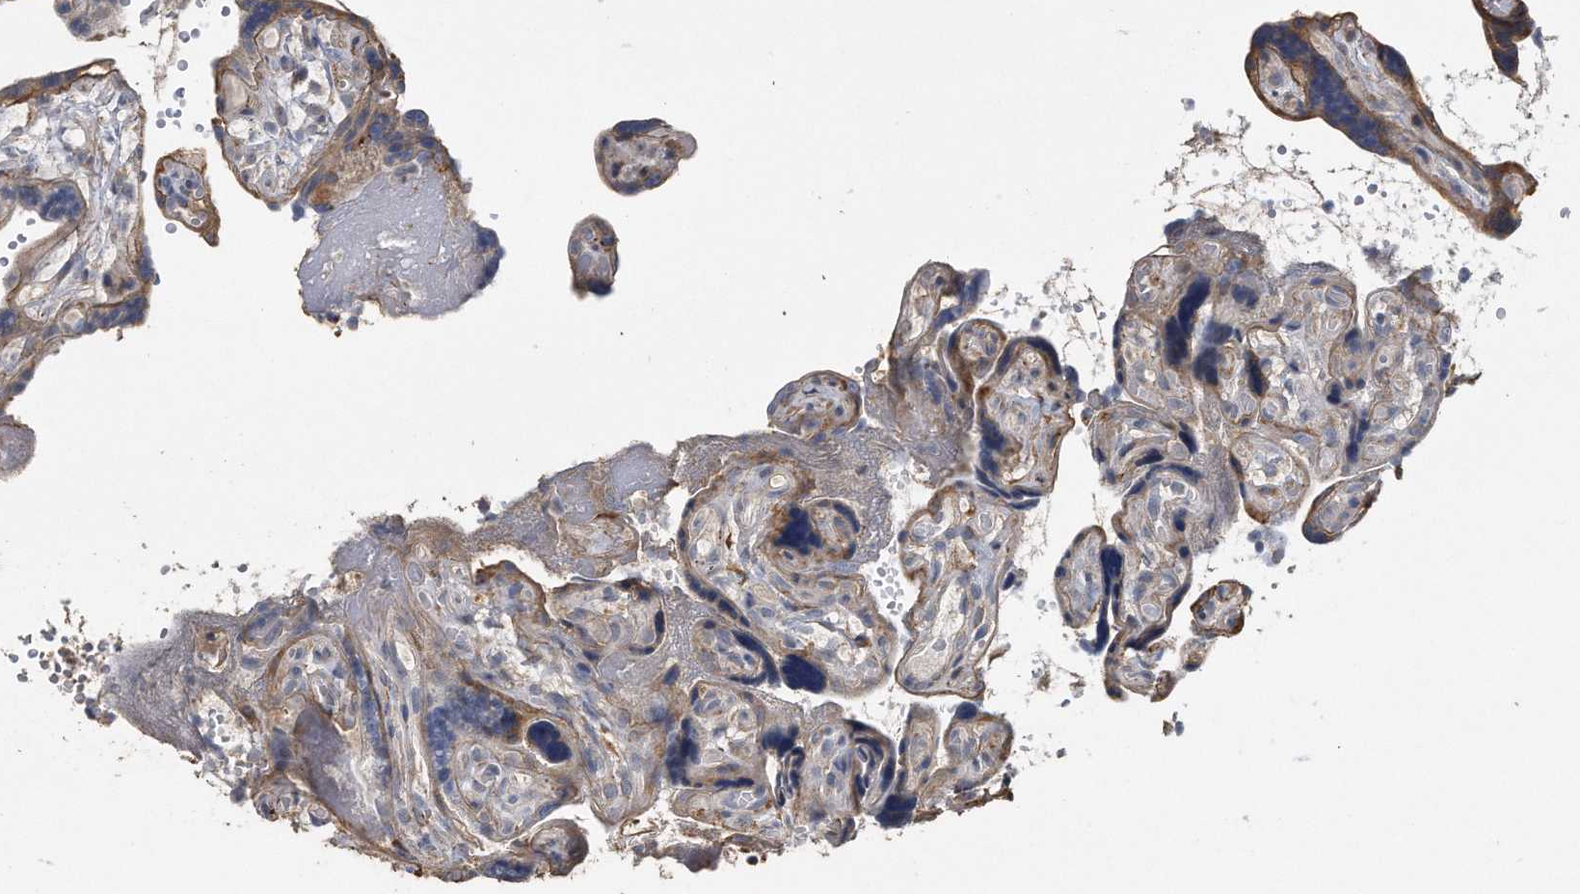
{"staining": {"intensity": "moderate", "quantity": "<25%", "location": "cytoplasmic/membranous"}, "tissue": "placenta", "cell_type": "Decidual cells", "image_type": "normal", "snomed": [{"axis": "morphology", "description": "Normal tissue, NOS"}, {"axis": "topography", "description": "Placenta"}], "caption": "Normal placenta was stained to show a protein in brown. There is low levels of moderate cytoplasmic/membranous positivity in approximately <25% of decidual cells. Nuclei are stained in blue.", "gene": "PCLO", "patient": {"sex": "female", "age": 30}}